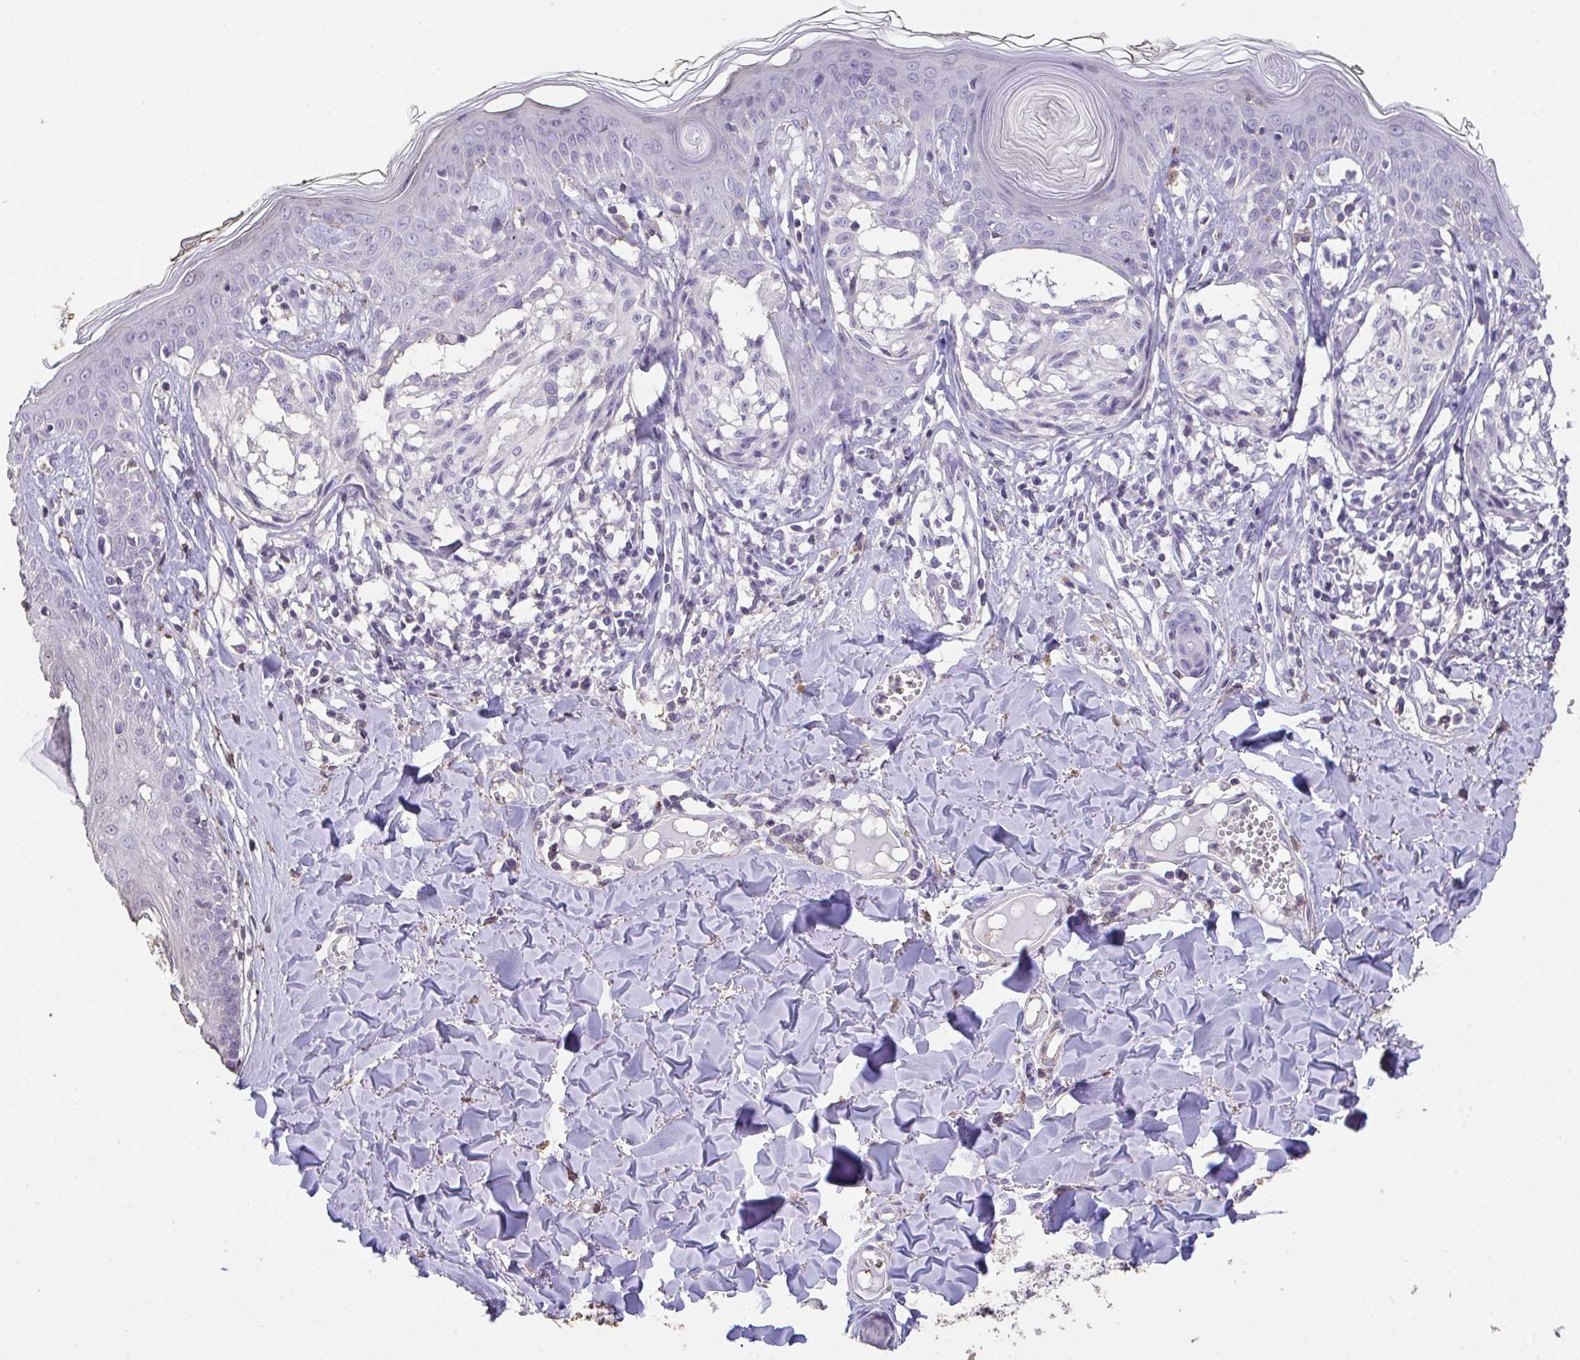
{"staining": {"intensity": "negative", "quantity": "none", "location": "none"}, "tissue": "melanoma", "cell_type": "Tumor cells", "image_type": "cancer", "snomed": [{"axis": "morphology", "description": "Malignant melanoma, NOS"}, {"axis": "topography", "description": "Skin"}], "caption": "Human melanoma stained for a protein using immunohistochemistry (IHC) reveals no staining in tumor cells.", "gene": "IL23R", "patient": {"sex": "female", "age": 43}}